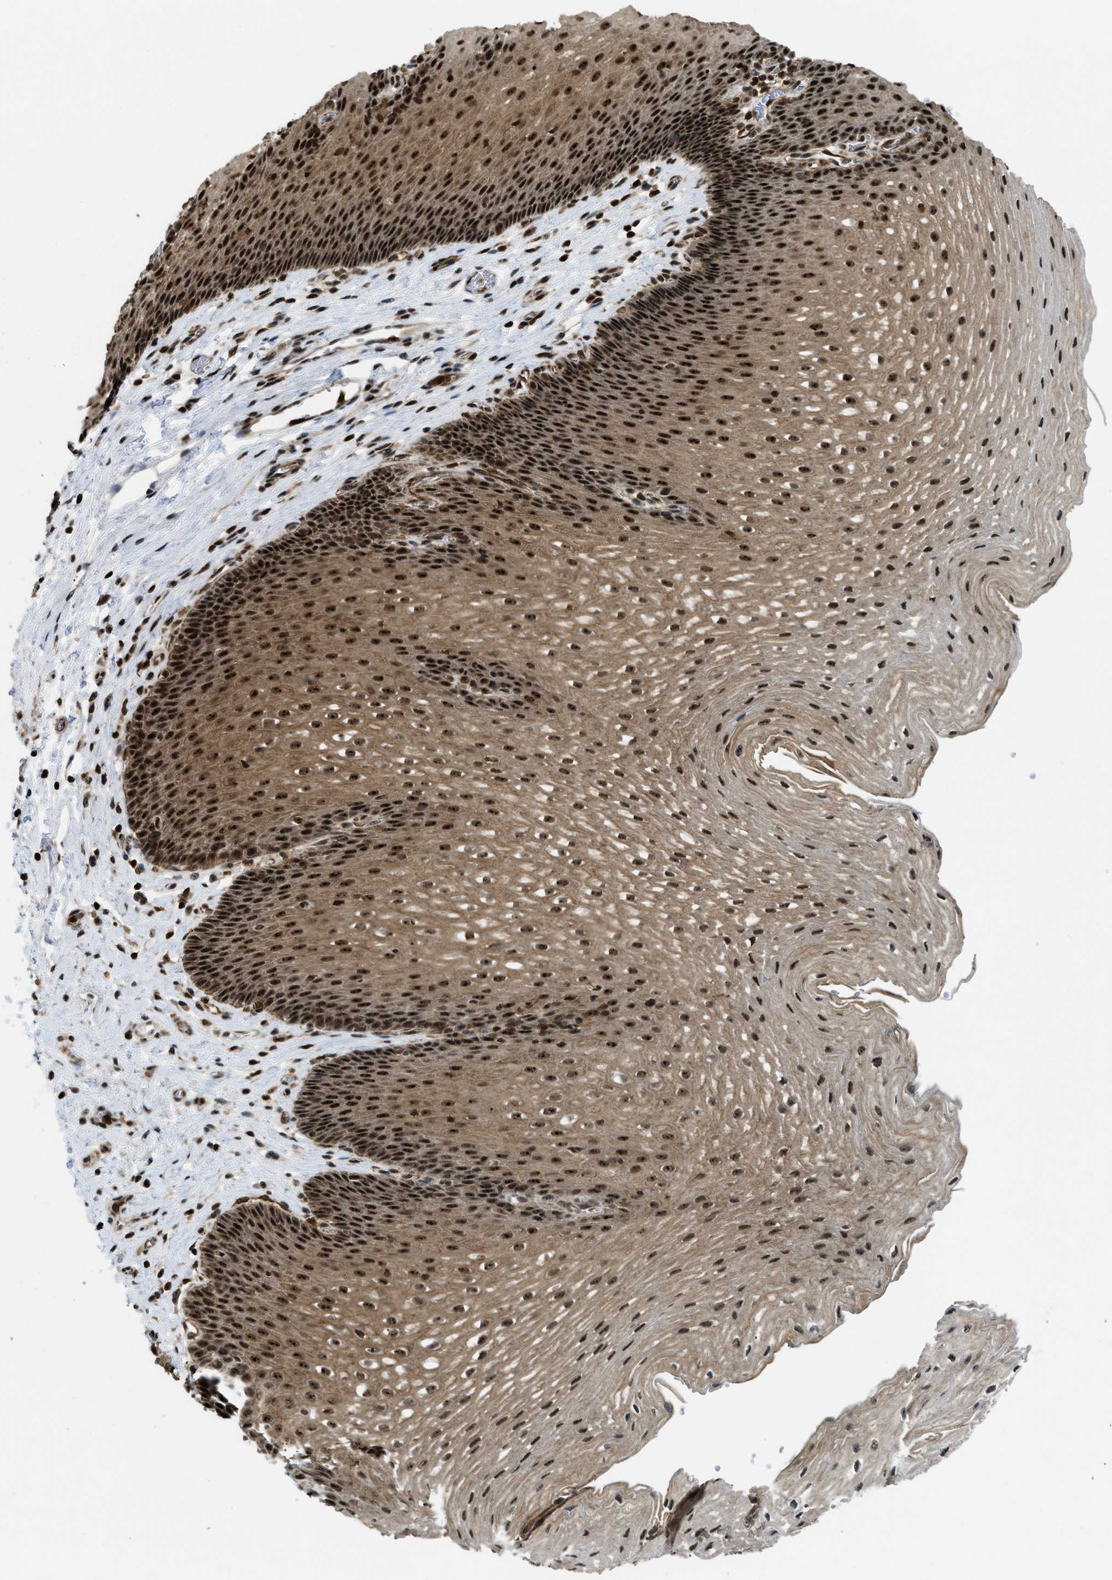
{"staining": {"intensity": "strong", "quantity": ">75%", "location": "cytoplasmic/membranous,nuclear"}, "tissue": "esophagus", "cell_type": "Squamous epithelial cells", "image_type": "normal", "snomed": [{"axis": "morphology", "description": "Normal tissue, NOS"}, {"axis": "topography", "description": "Esophagus"}], "caption": "A high-resolution photomicrograph shows immunohistochemistry (IHC) staining of benign esophagus, which shows strong cytoplasmic/membranous,nuclear staining in approximately >75% of squamous epithelial cells. The staining was performed using DAB, with brown indicating positive protein expression. Nuclei are stained blue with hematoxylin.", "gene": "E2F1", "patient": {"sex": "male", "age": 48}}